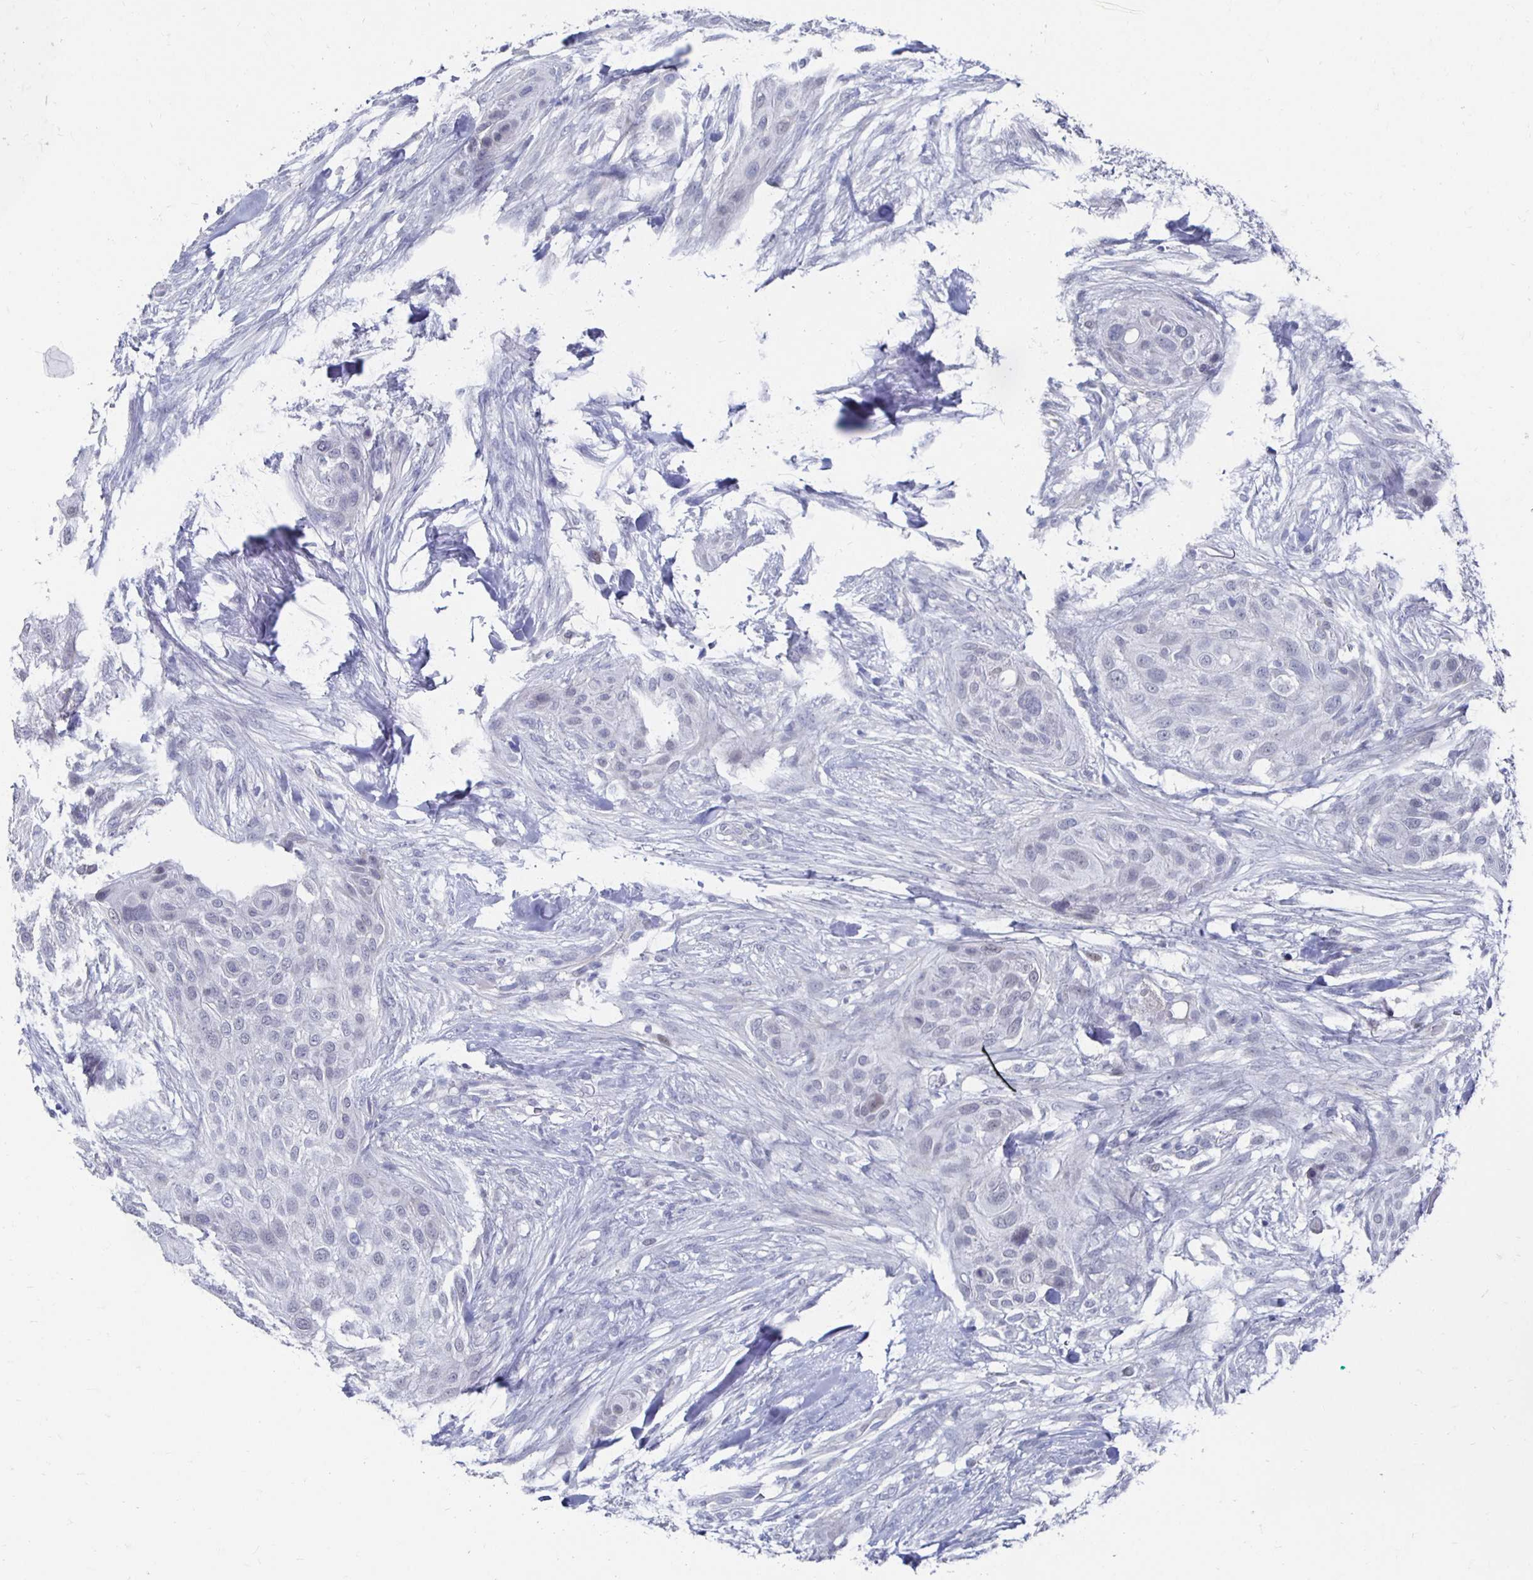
{"staining": {"intensity": "negative", "quantity": "none", "location": "none"}, "tissue": "skin cancer", "cell_type": "Tumor cells", "image_type": "cancer", "snomed": [{"axis": "morphology", "description": "Squamous cell carcinoma, NOS"}, {"axis": "topography", "description": "Skin"}], "caption": "Tumor cells show no significant positivity in skin squamous cell carcinoma.", "gene": "NOCT", "patient": {"sex": "female", "age": 87}}